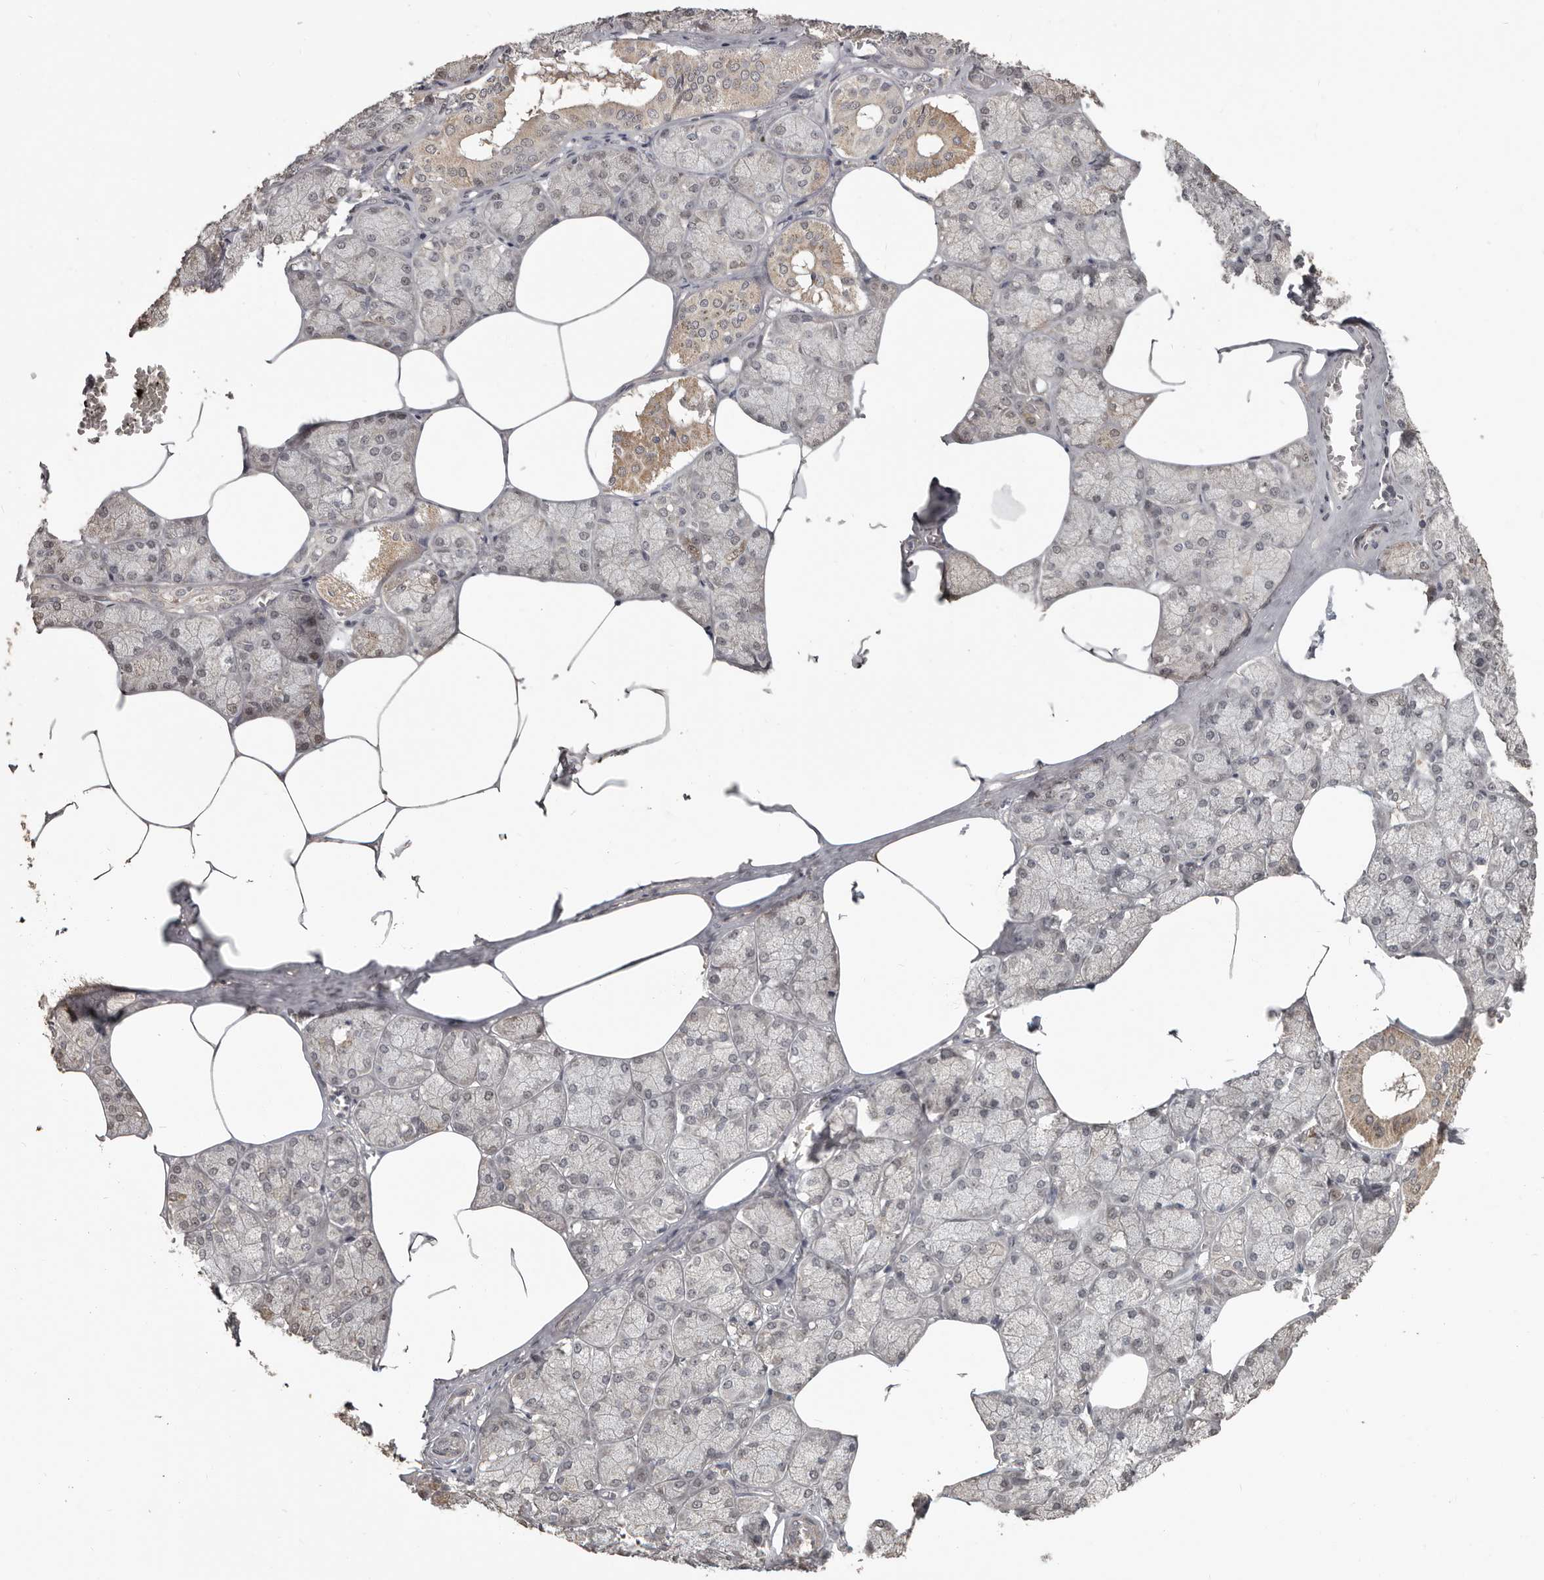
{"staining": {"intensity": "moderate", "quantity": "25%-75%", "location": "cytoplasmic/membranous"}, "tissue": "salivary gland", "cell_type": "Glandular cells", "image_type": "normal", "snomed": [{"axis": "morphology", "description": "Normal tissue, NOS"}, {"axis": "topography", "description": "Salivary gland"}], "caption": "Immunohistochemistry (DAB) staining of normal salivary gland demonstrates moderate cytoplasmic/membranous protein expression in about 25%-75% of glandular cells. (DAB IHC, brown staining for protein, blue staining for nuclei).", "gene": "ZFP14", "patient": {"sex": "male", "age": 62}}